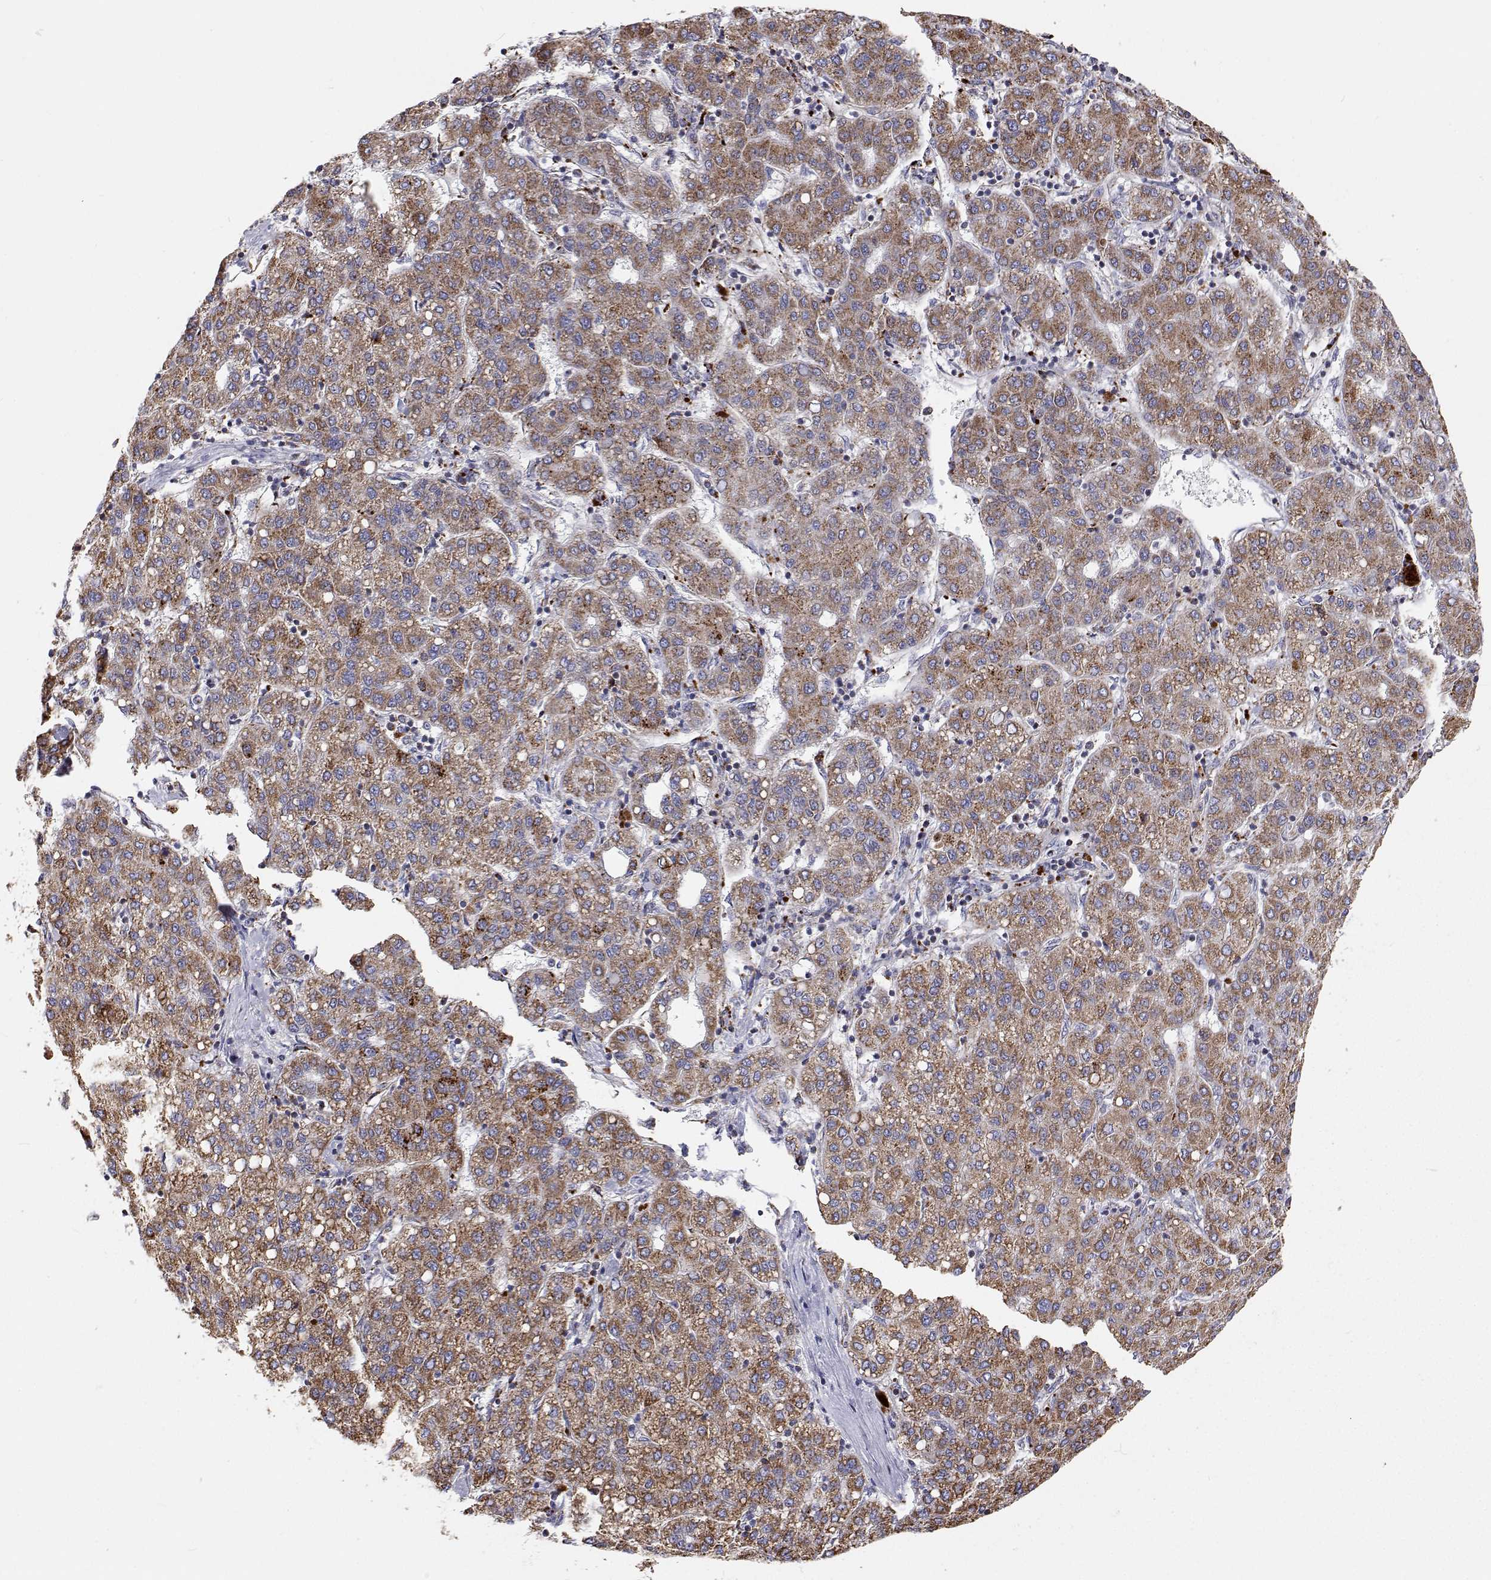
{"staining": {"intensity": "moderate", "quantity": ">75%", "location": "cytoplasmic/membranous"}, "tissue": "liver cancer", "cell_type": "Tumor cells", "image_type": "cancer", "snomed": [{"axis": "morphology", "description": "Carcinoma, Hepatocellular, NOS"}, {"axis": "topography", "description": "Liver"}], "caption": "This histopathology image displays hepatocellular carcinoma (liver) stained with immunohistochemistry to label a protein in brown. The cytoplasmic/membranous of tumor cells show moderate positivity for the protein. Nuclei are counter-stained blue.", "gene": "SPICE1", "patient": {"sex": "male", "age": 65}}